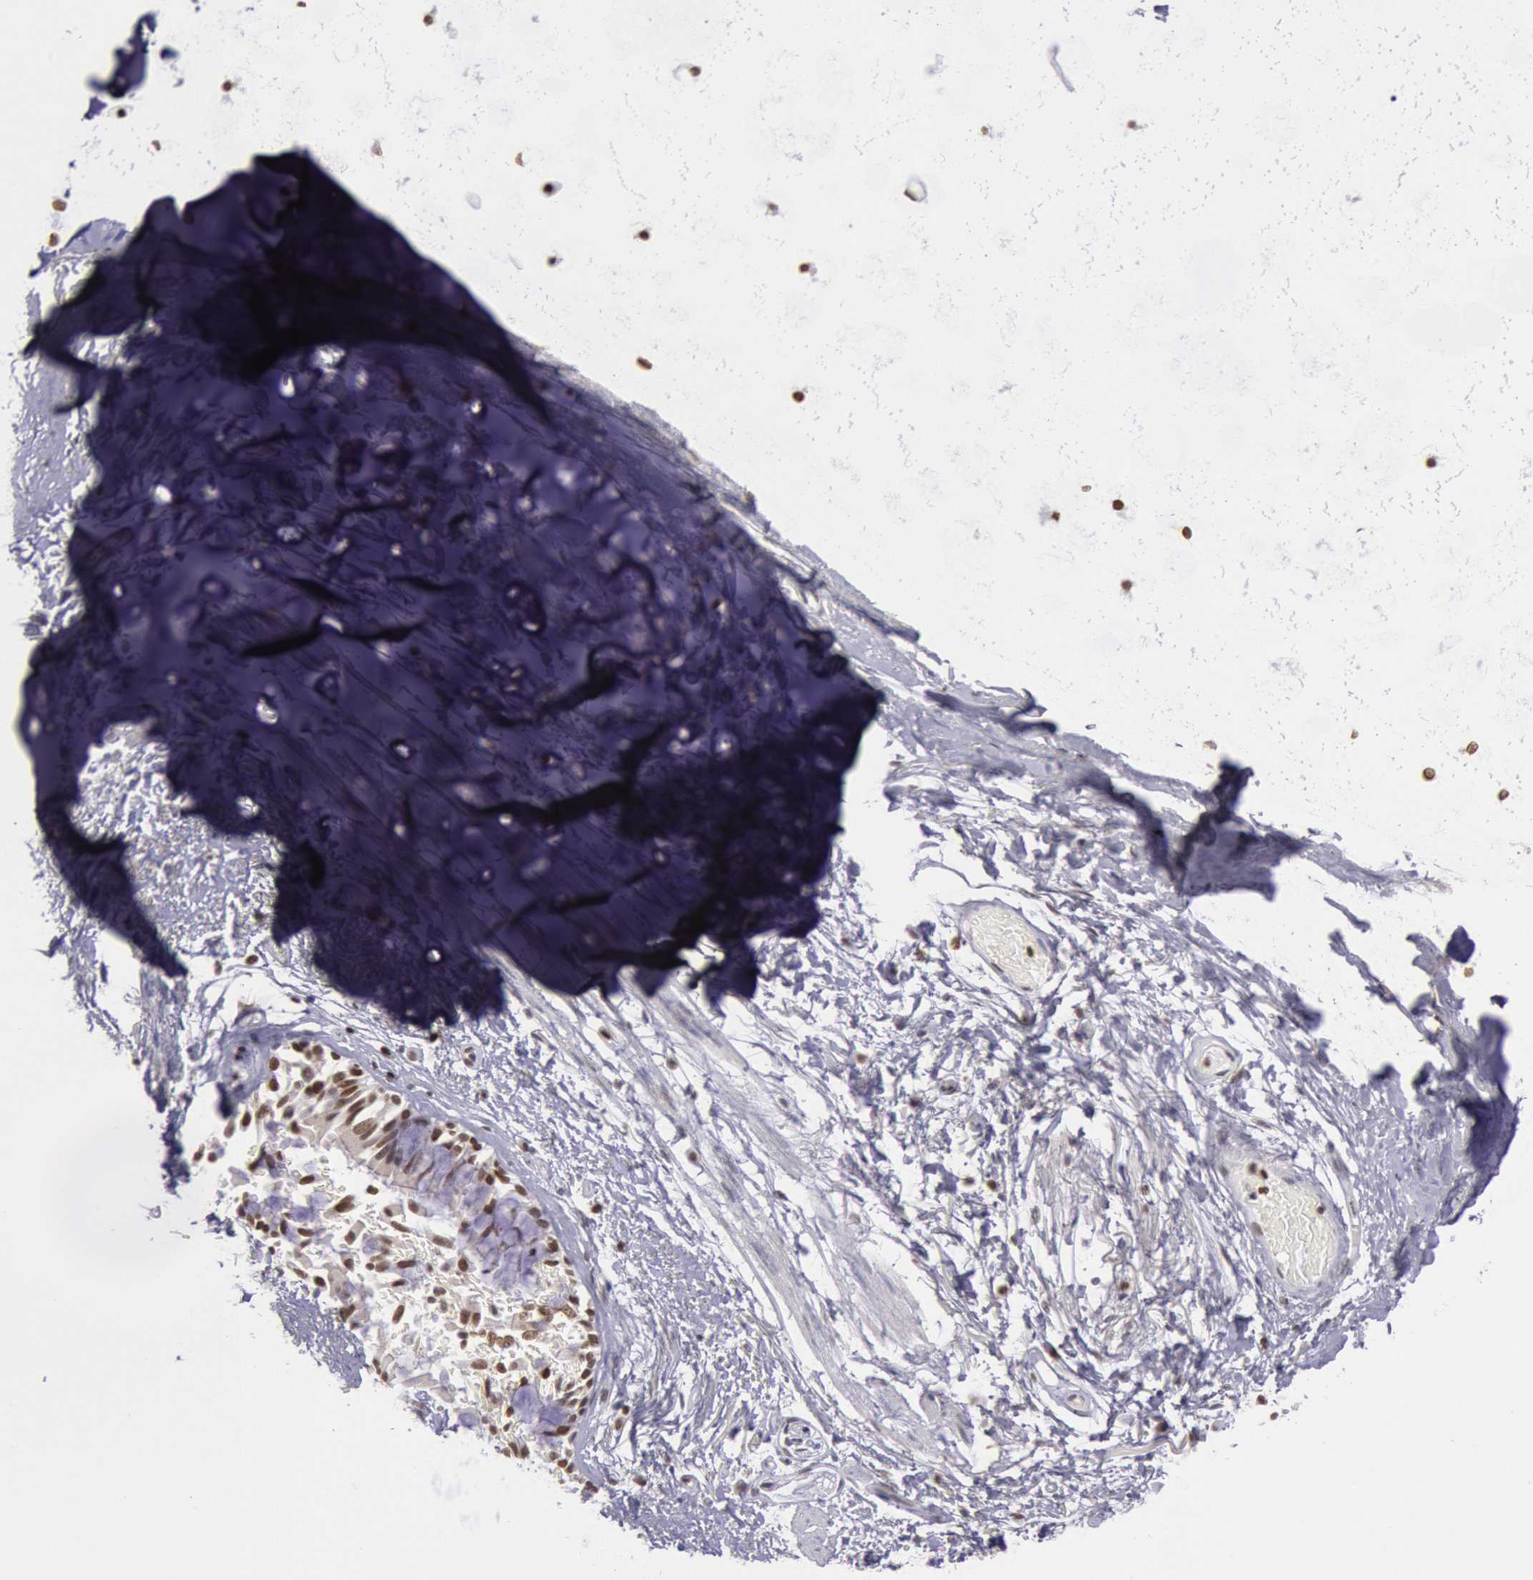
{"staining": {"intensity": "negative", "quantity": "none", "location": "none"}, "tissue": "adipose tissue", "cell_type": "Adipocytes", "image_type": "normal", "snomed": [{"axis": "morphology", "description": "Normal tissue, NOS"}, {"axis": "topography", "description": "Cartilage tissue"}, {"axis": "topography", "description": "Lung"}], "caption": "Immunohistochemistry (IHC) of normal adipose tissue displays no expression in adipocytes. (Immunohistochemistry (IHC), brightfield microscopy, high magnification).", "gene": "NKAP", "patient": {"sex": "male", "age": 65}}